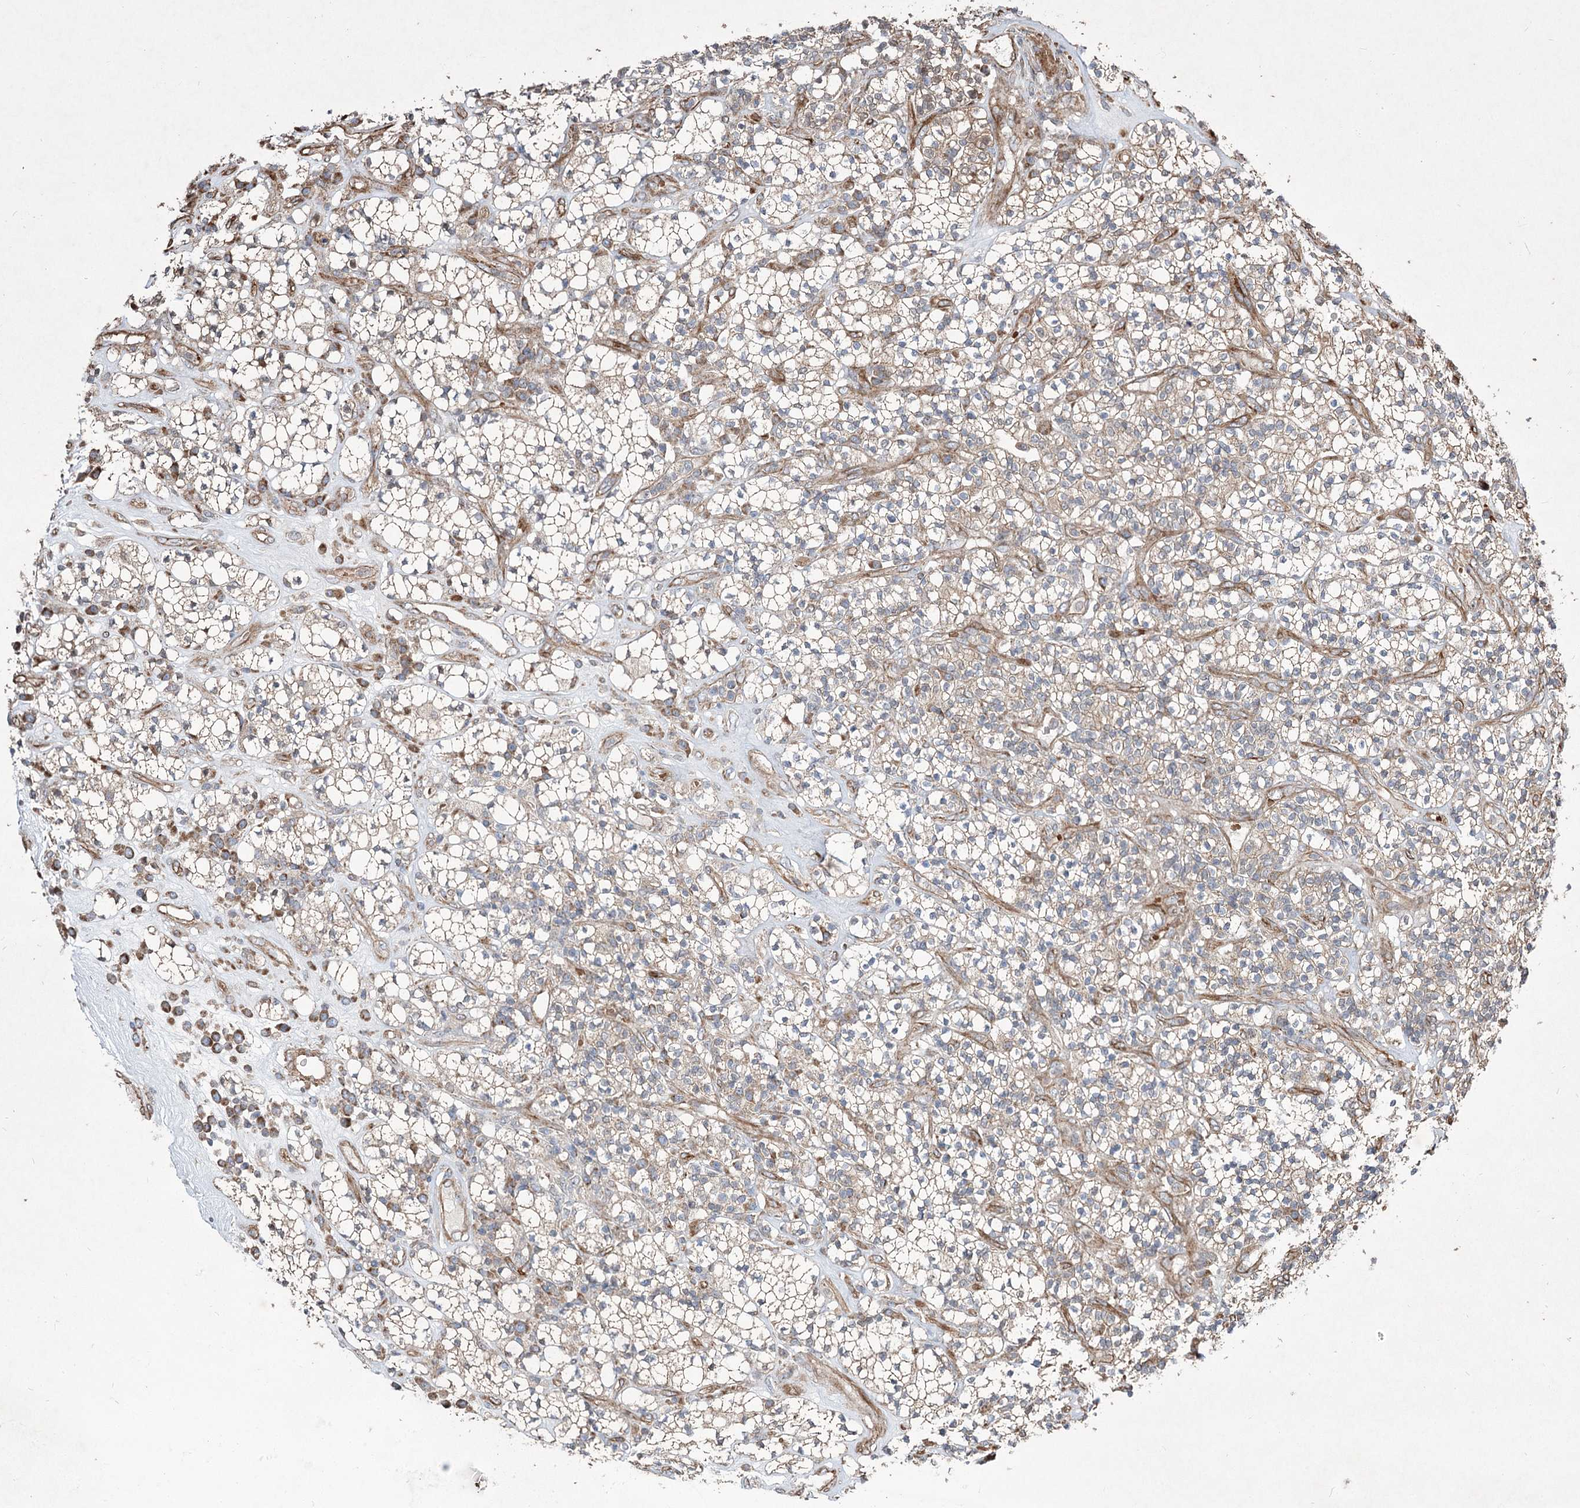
{"staining": {"intensity": "weak", "quantity": "25%-75%", "location": "cytoplasmic/membranous"}, "tissue": "renal cancer", "cell_type": "Tumor cells", "image_type": "cancer", "snomed": [{"axis": "morphology", "description": "Adenocarcinoma, NOS"}, {"axis": "topography", "description": "Kidney"}], "caption": "A photomicrograph showing weak cytoplasmic/membranous staining in about 25%-75% of tumor cells in renal cancer (adenocarcinoma), as visualized by brown immunohistochemical staining.", "gene": "SERINC5", "patient": {"sex": "male", "age": 77}}